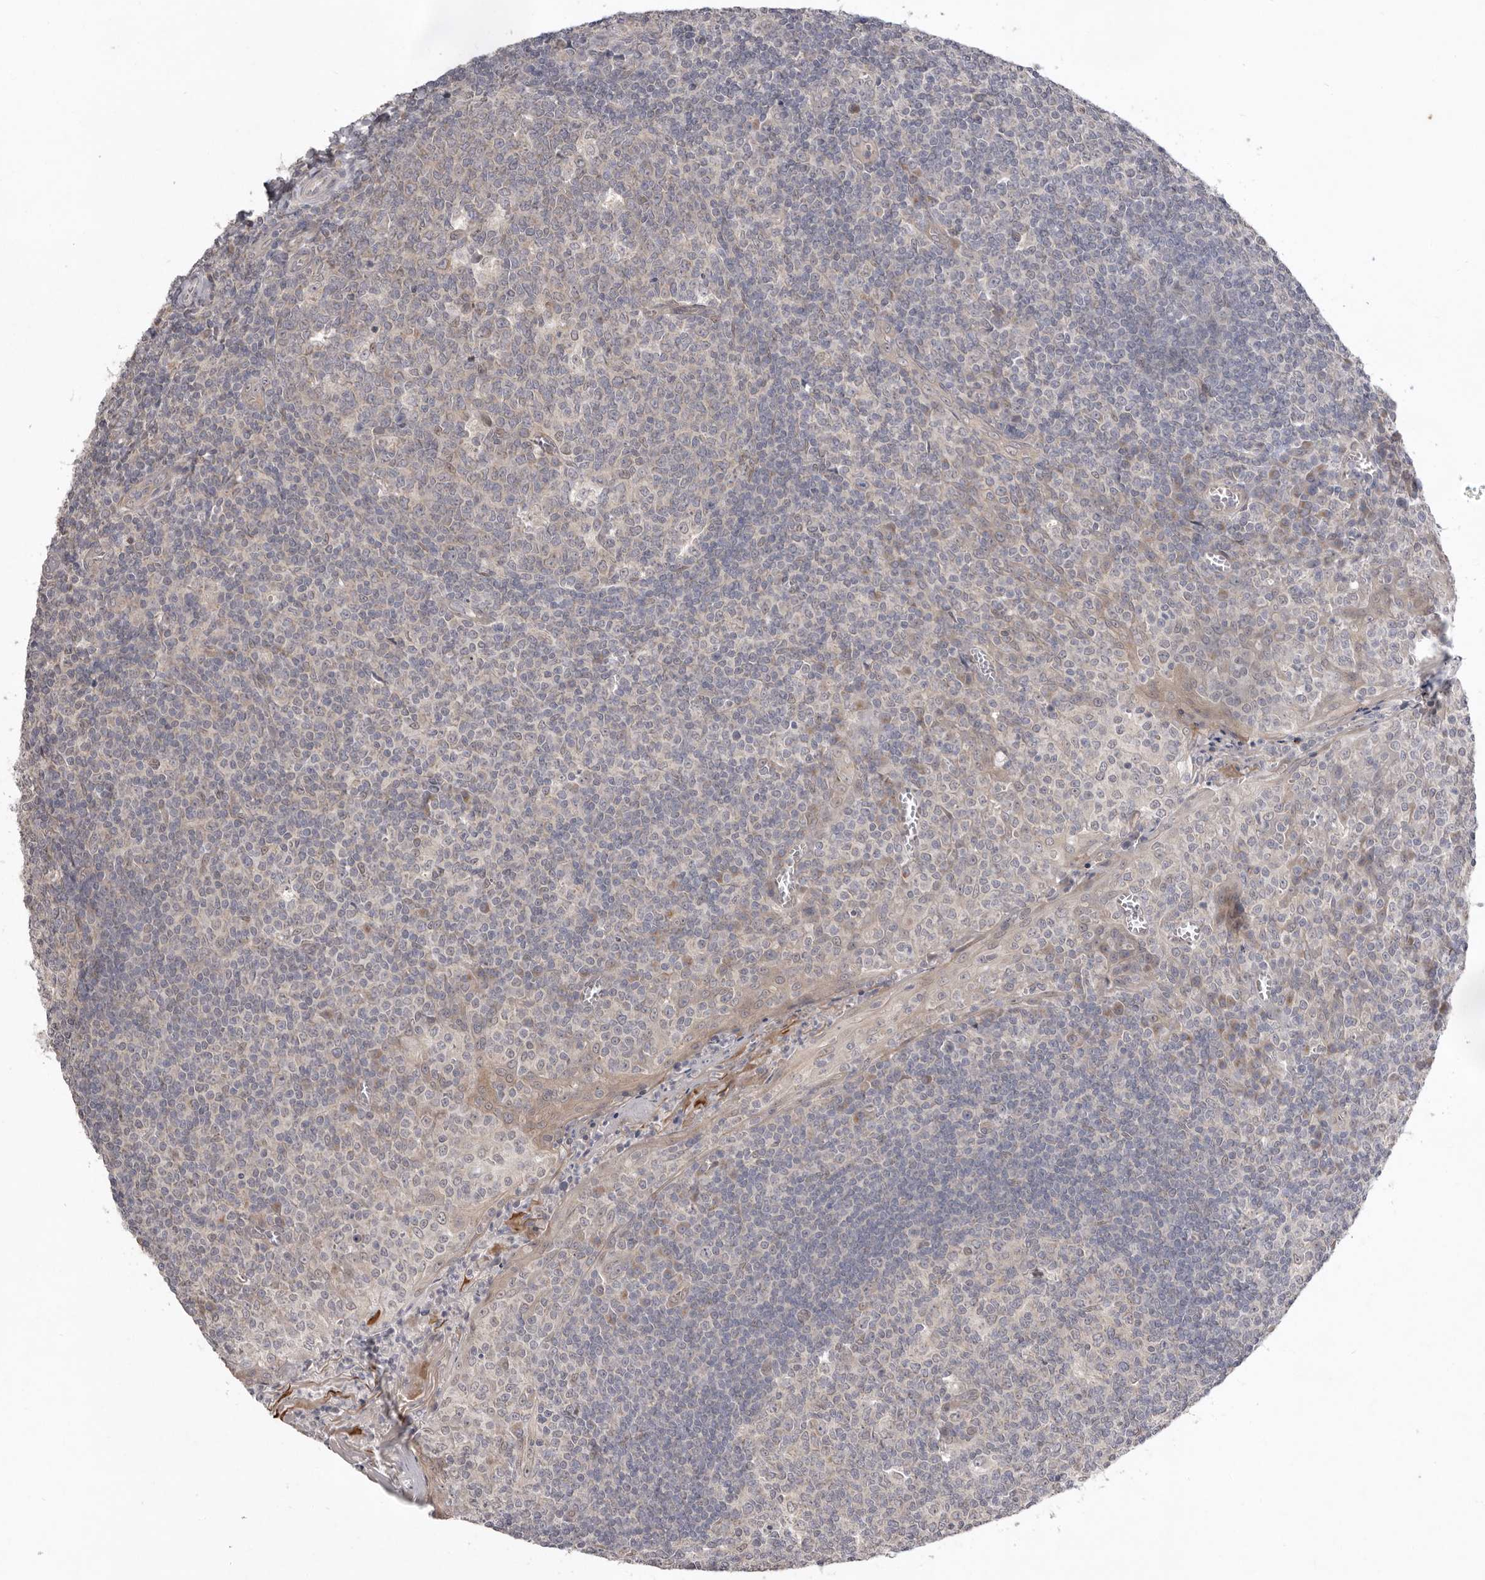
{"staining": {"intensity": "moderate", "quantity": "<25%", "location": "nuclear"}, "tissue": "tonsil", "cell_type": "Germinal center cells", "image_type": "normal", "snomed": [{"axis": "morphology", "description": "Normal tissue, NOS"}, {"axis": "topography", "description": "Tonsil"}], "caption": "The image reveals immunohistochemical staining of normal tonsil. There is moderate nuclear staining is present in approximately <25% of germinal center cells.", "gene": "NSUN4", "patient": {"sex": "female", "age": 19}}